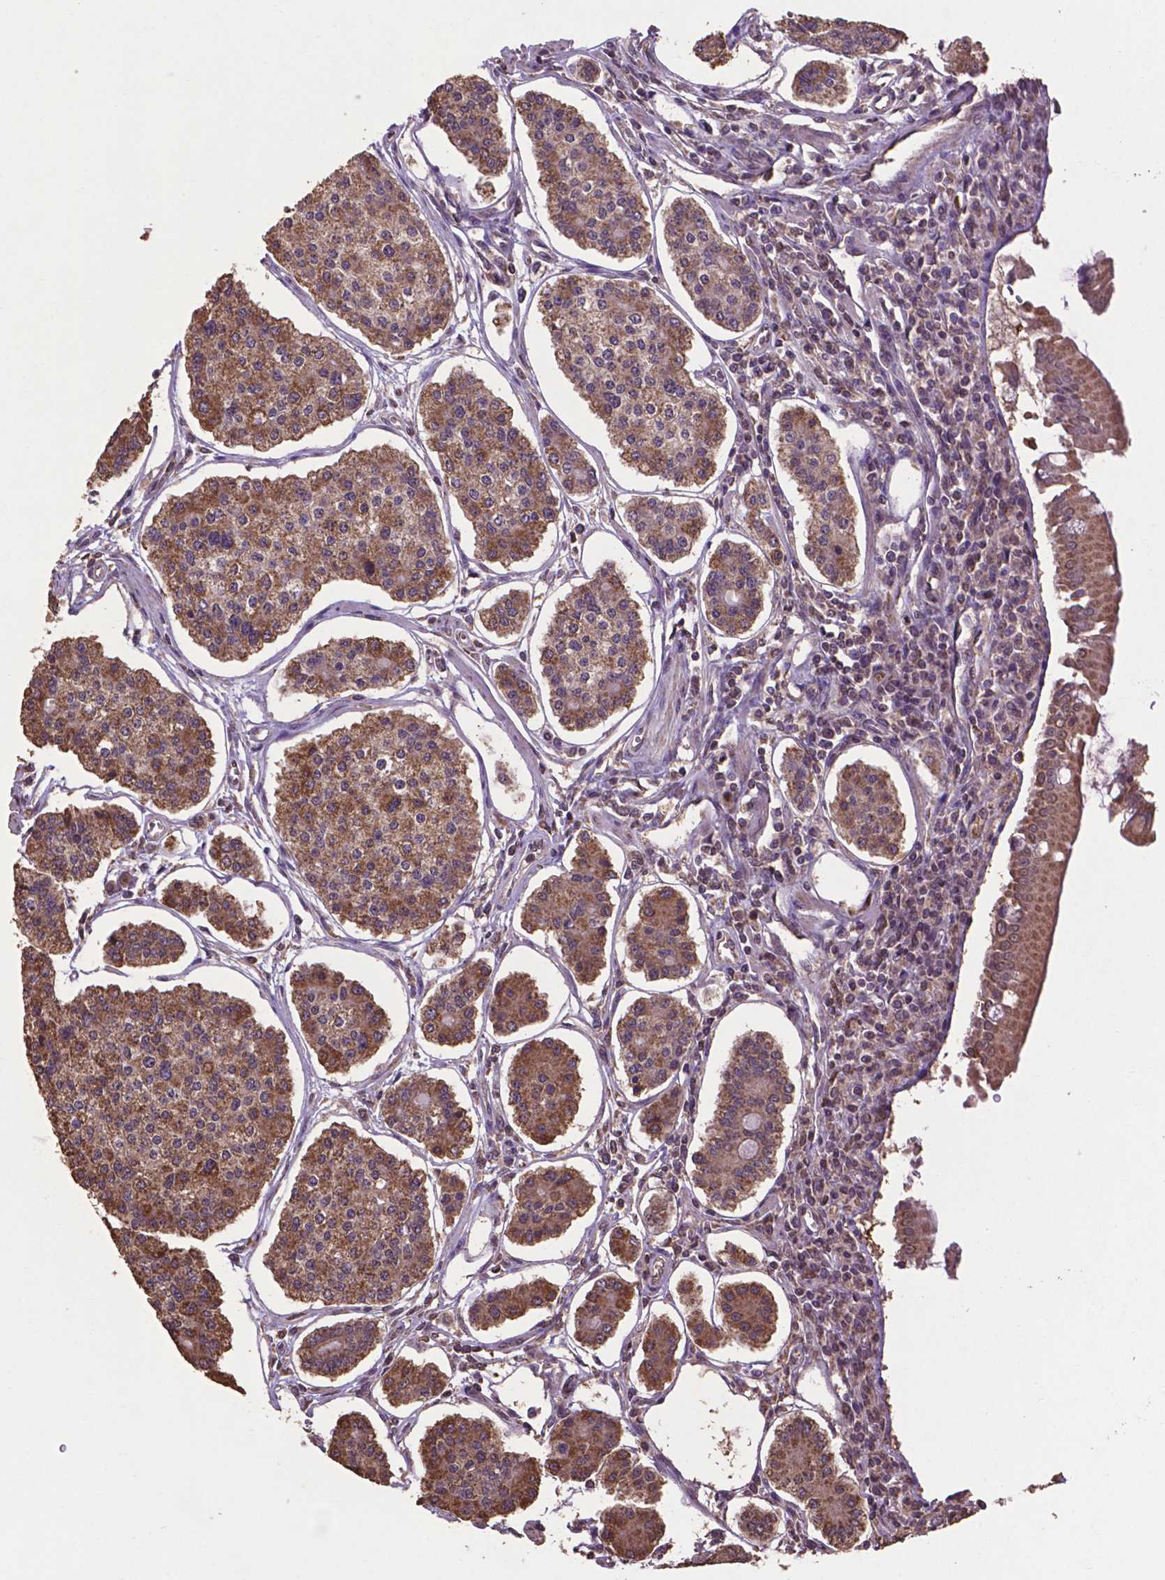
{"staining": {"intensity": "moderate", "quantity": ">75%", "location": "cytoplasmic/membranous"}, "tissue": "carcinoid", "cell_type": "Tumor cells", "image_type": "cancer", "snomed": [{"axis": "morphology", "description": "Carcinoid, malignant, NOS"}, {"axis": "topography", "description": "Small intestine"}], "caption": "A high-resolution image shows IHC staining of carcinoid, which shows moderate cytoplasmic/membranous positivity in about >75% of tumor cells.", "gene": "DCAF1", "patient": {"sex": "female", "age": 65}}